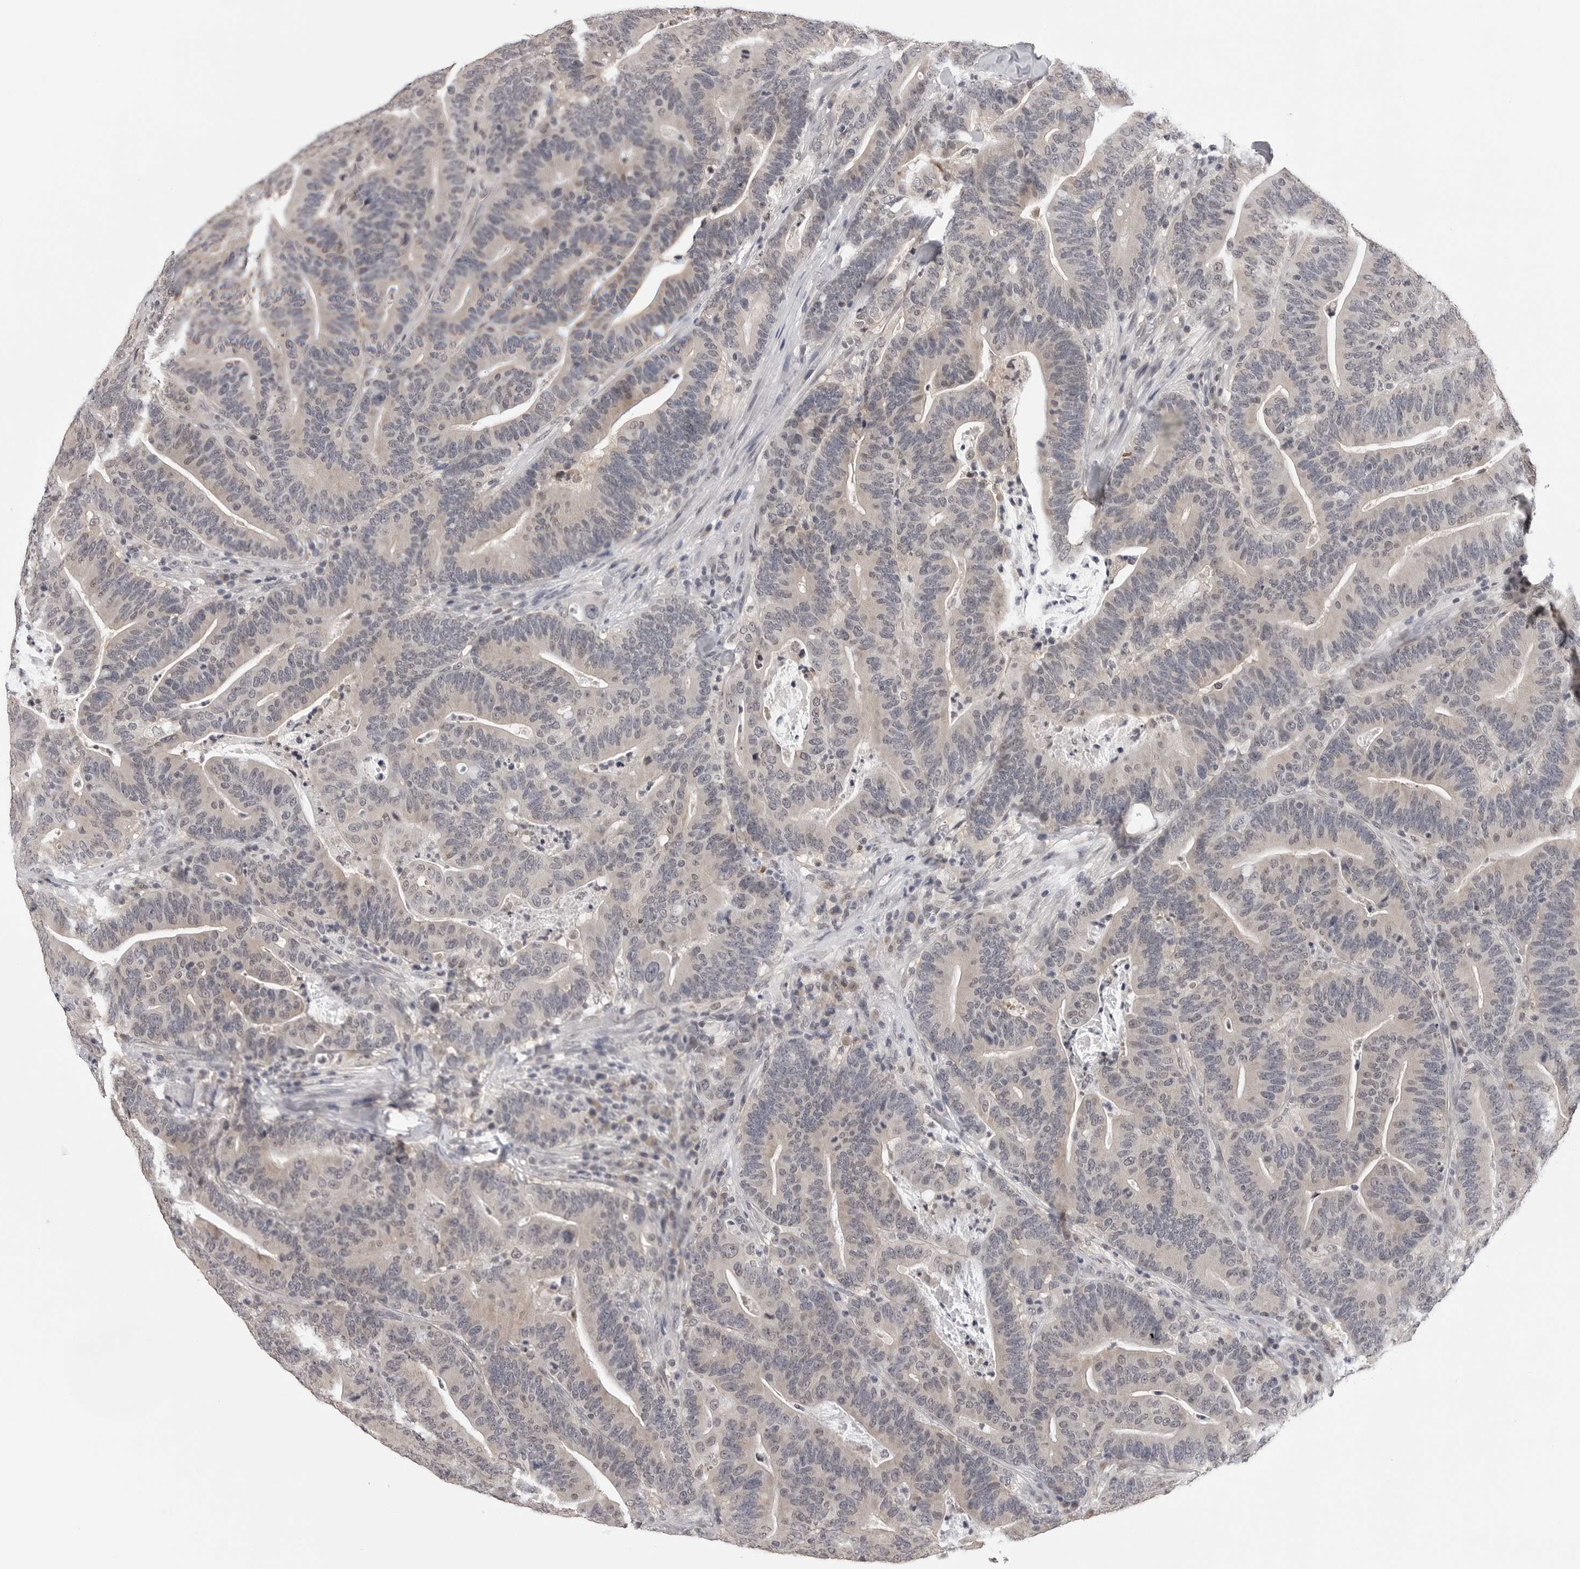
{"staining": {"intensity": "negative", "quantity": "none", "location": "none"}, "tissue": "colorectal cancer", "cell_type": "Tumor cells", "image_type": "cancer", "snomed": [{"axis": "morphology", "description": "Adenocarcinoma, NOS"}, {"axis": "topography", "description": "Colon"}], "caption": "Immunohistochemical staining of human colorectal adenocarcinoma demonstrates no significant staining in tumor cells.", "gene": "CDK20", "patient": {"sex": "female", "age": 66}}